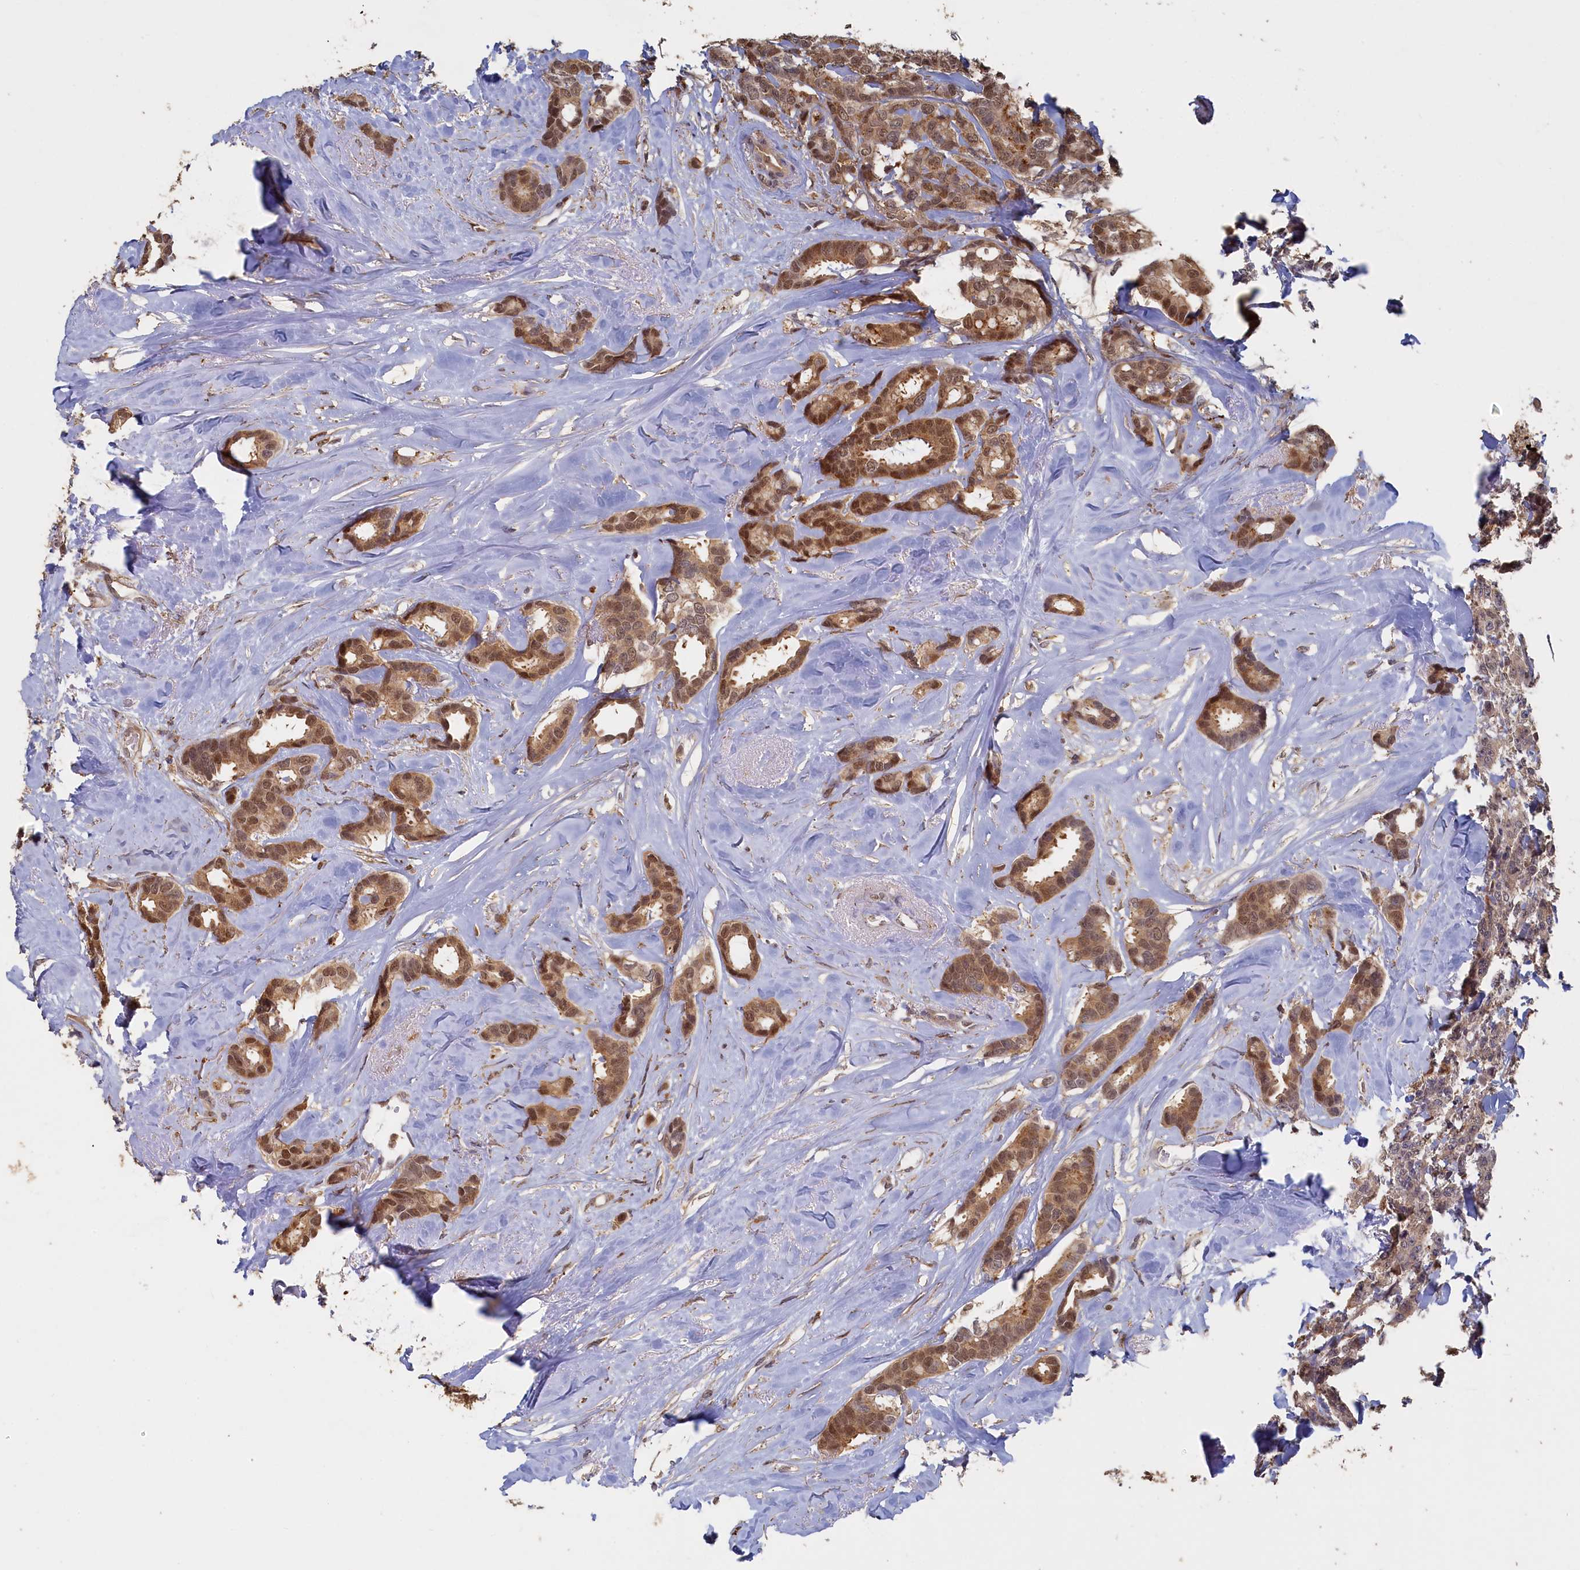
{"staining": {"intensity": "moderate", "quantity": ">75%", "location": "cytoplasmic/membranous,nuclear"}, "tissue": "breast cancer", "cell_type": "Tumor cells", "image_type": "cancer", "snomed": [{"axis": "morphology", "description": "Duct carcinoma"}, {"axis": "topography", "description": "Breast"}], "caption": "Protein analysis of breast infiltrating ductal carcinoma tissue reveals moderate cytoplasmic/membranous and nuclear staining in about >75% of tumor cells. Using DAB (3,3'-diaminobenzidine) (brown) and hematoxylin (blue) stains, captured at high magnification using brightfield microscopy.", "gene": "UCHL3", "patient": {"sex": "female", "age": 87}}